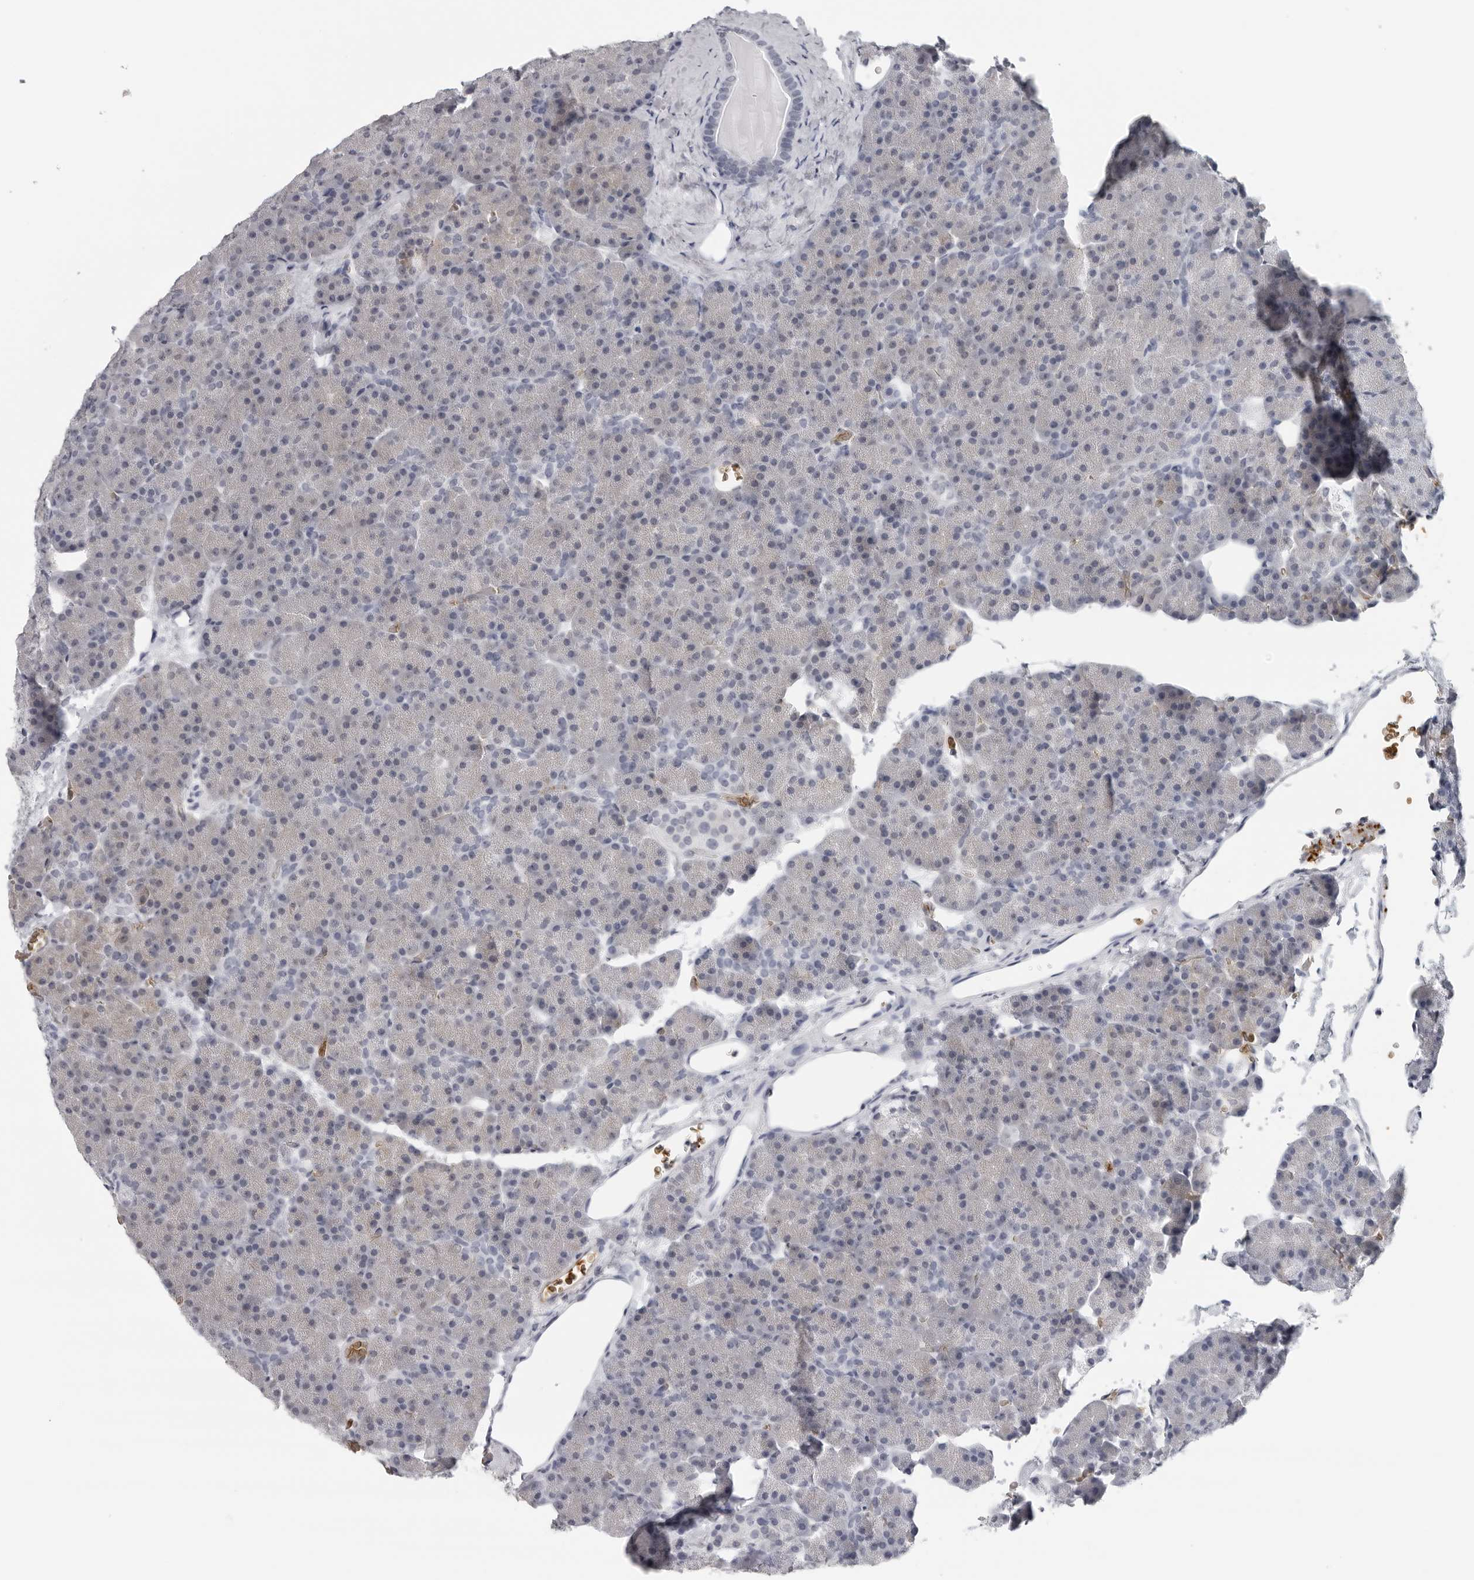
{"staining": {"intensity": "negative", "quantity": "none", "location": "none"}, "tissue": "pancreas", "cell_type": "Exocrine glandular cells", "image_type": "normal", "snomed": [{"axis": "morphology", "description": "Normal tissue, NOS"}, {"axis": "morphology", "description": "Carcinoid, malignant, NOS"}, {"axis": "topography", "description": "Pancreas"}], "caption": "Immunohistochemical staining of unremarkable human pancreas shows no significant staining in exocrine glandular cells. (Brightfield microscopy of DAB IHC at high magnification).", "gene": "EPB41", "patient": {"sex": "female", "age": 35}}